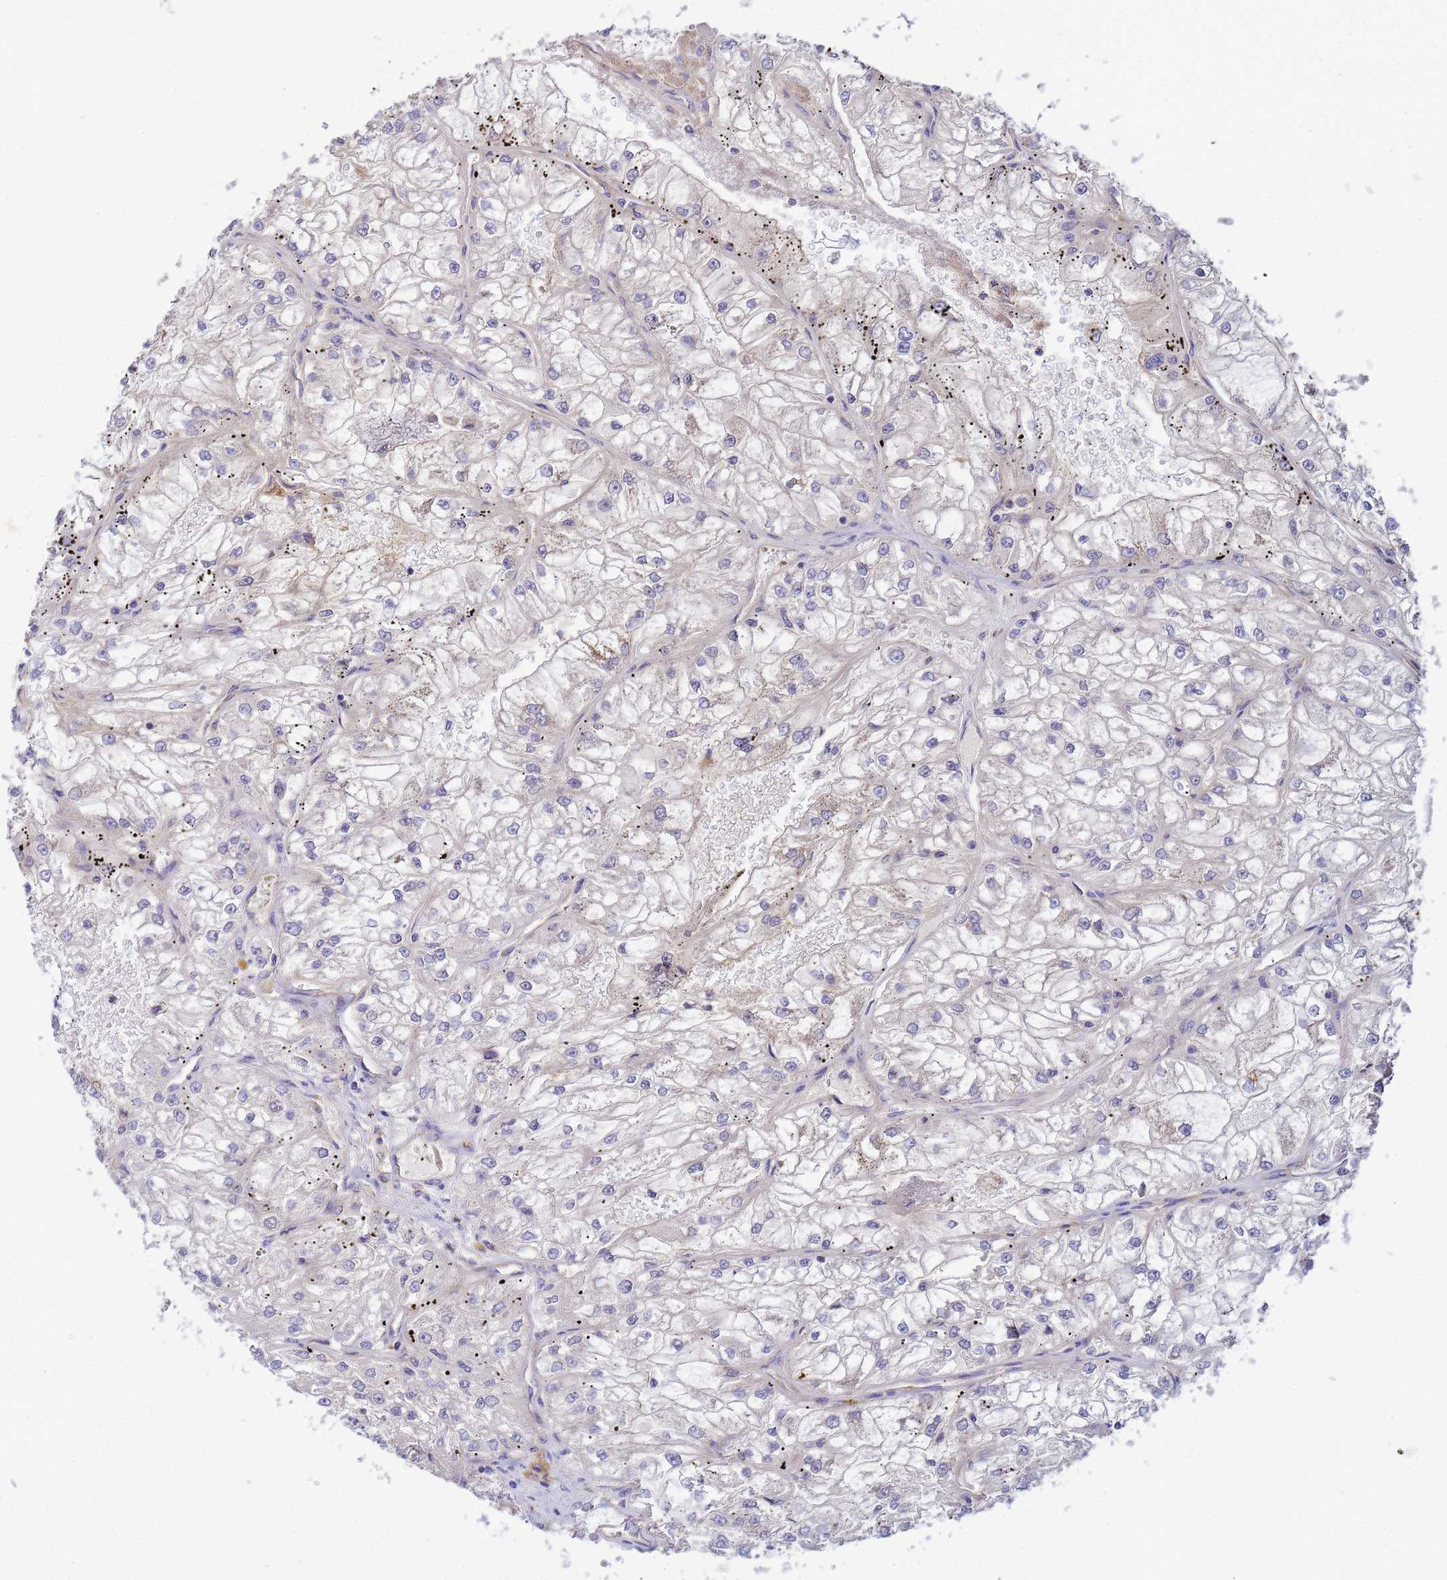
{"staining": {"intensity": "negative", "quantity": "none", "location": "none"}, "tissue": "renal cancer", "cell_type": "Tumor cells", "image_type": "cancer", "snomed": [{"axis": "morphology", "description": "Adenocarcinoma, NOS"}, {"axis": "topography", "description": "Kidney"}], "caption": "High magnification brightfield microscopy of adenocarcinoma (renal) stained with DAB (3,3'-diaminobenzidine) (brown) and counterstained with hematoxylin (blue): tumor cells show no significant staining.", "gene": "MYL12A", "patient": {"sex": "female", "age": 72}}